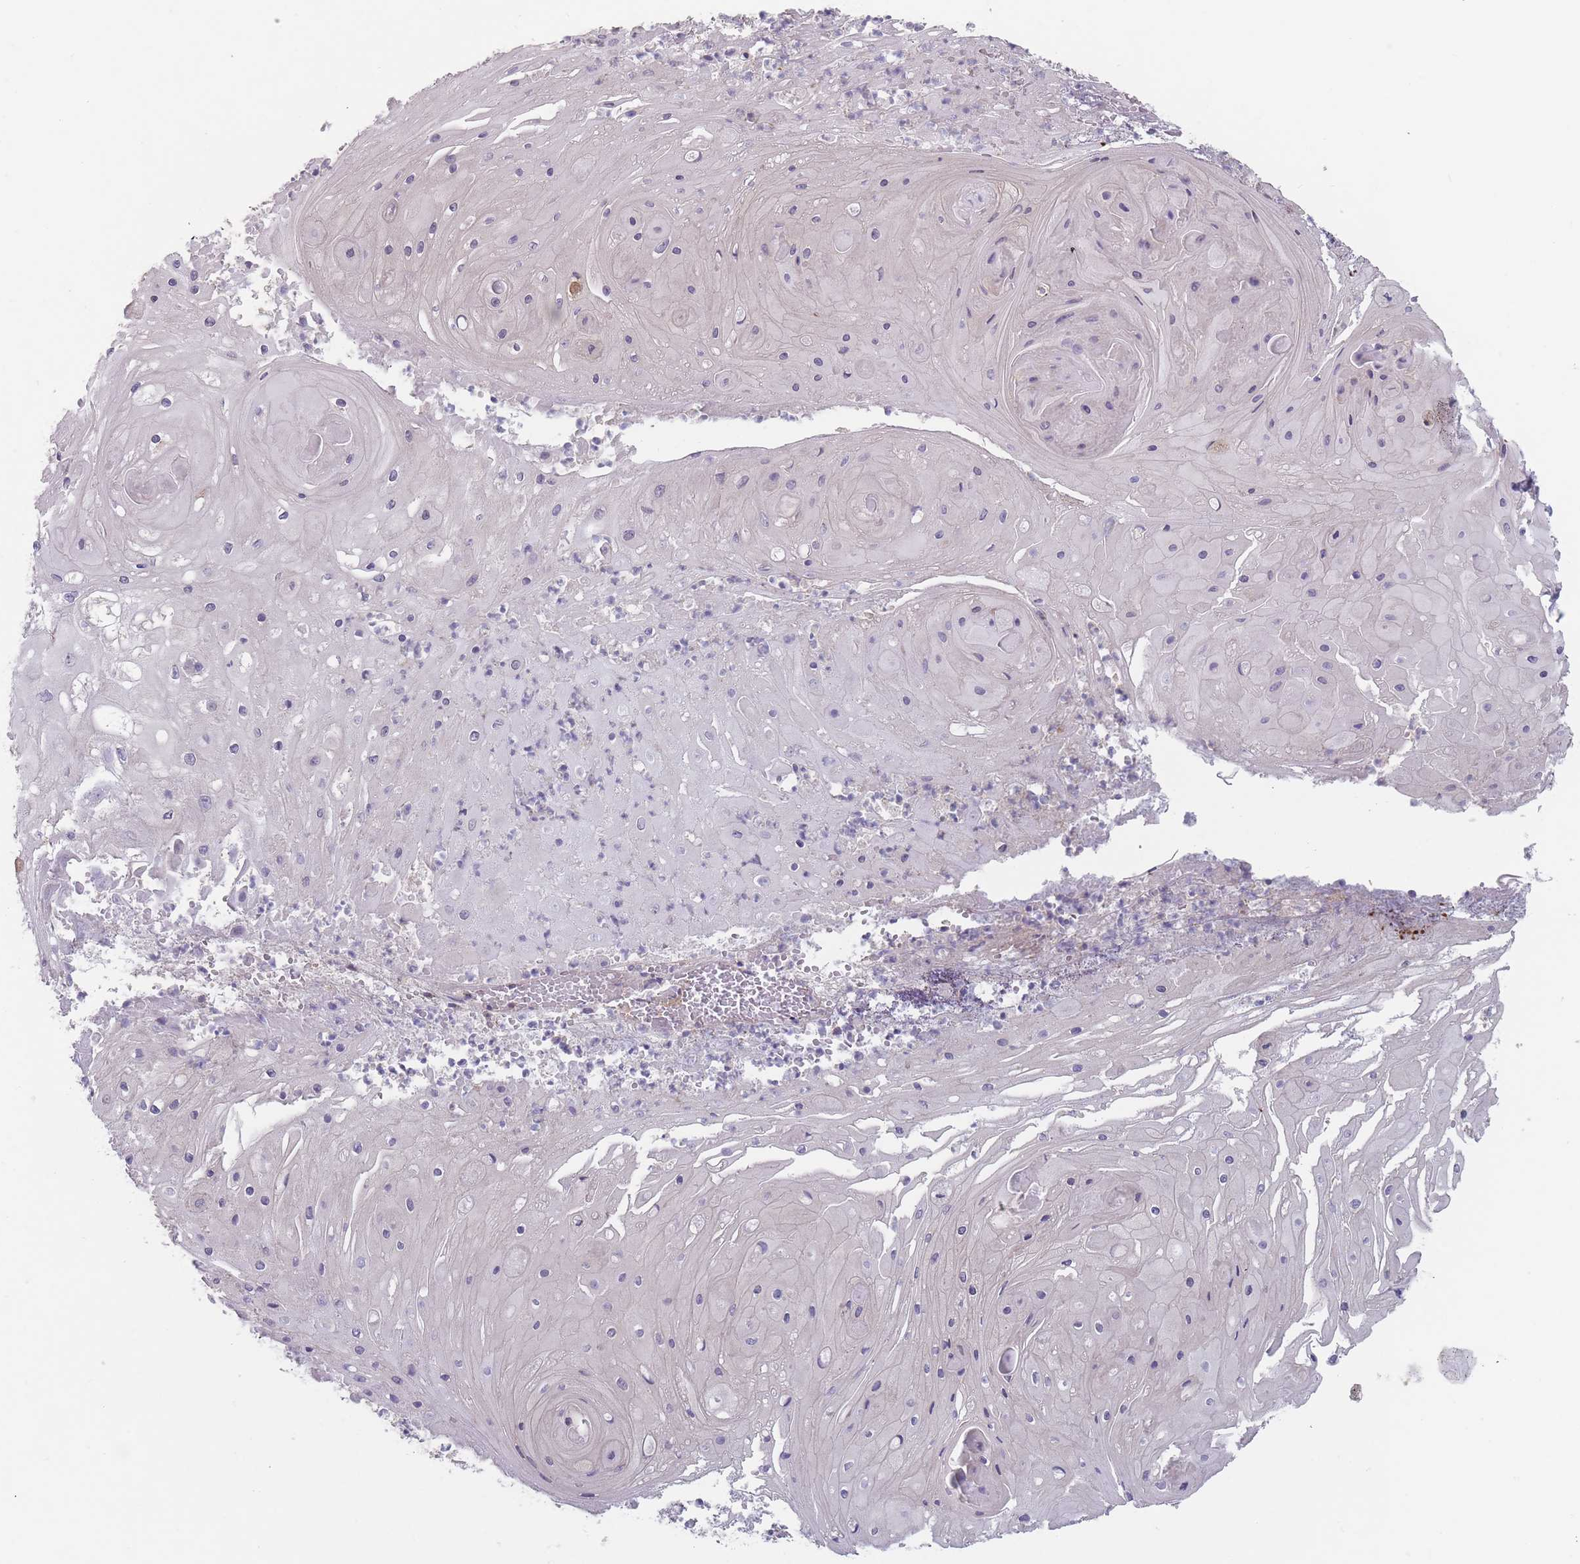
{"staining": {"intensity": "negative", "quantity": "none", "location": "none"}, "tissue": "skin cancer", "cell_type": "Tumor cells", "image_type": "cancer", "snomed": [{"axis": "morphology", "description": "Squamous cell carcinoma, NOS"}, {"axis": "topography", "description": "Skin"}], "caption": "Tumor cells show no significant positivity in squamous cell carcinoma (skin). Brightfield microscopy of IHC stained with DAB (brown) and hematoxylin (blue), captured at high magnification.", "gene": "AKAIN1", "patient": {"sex": "male", "age": 70}}